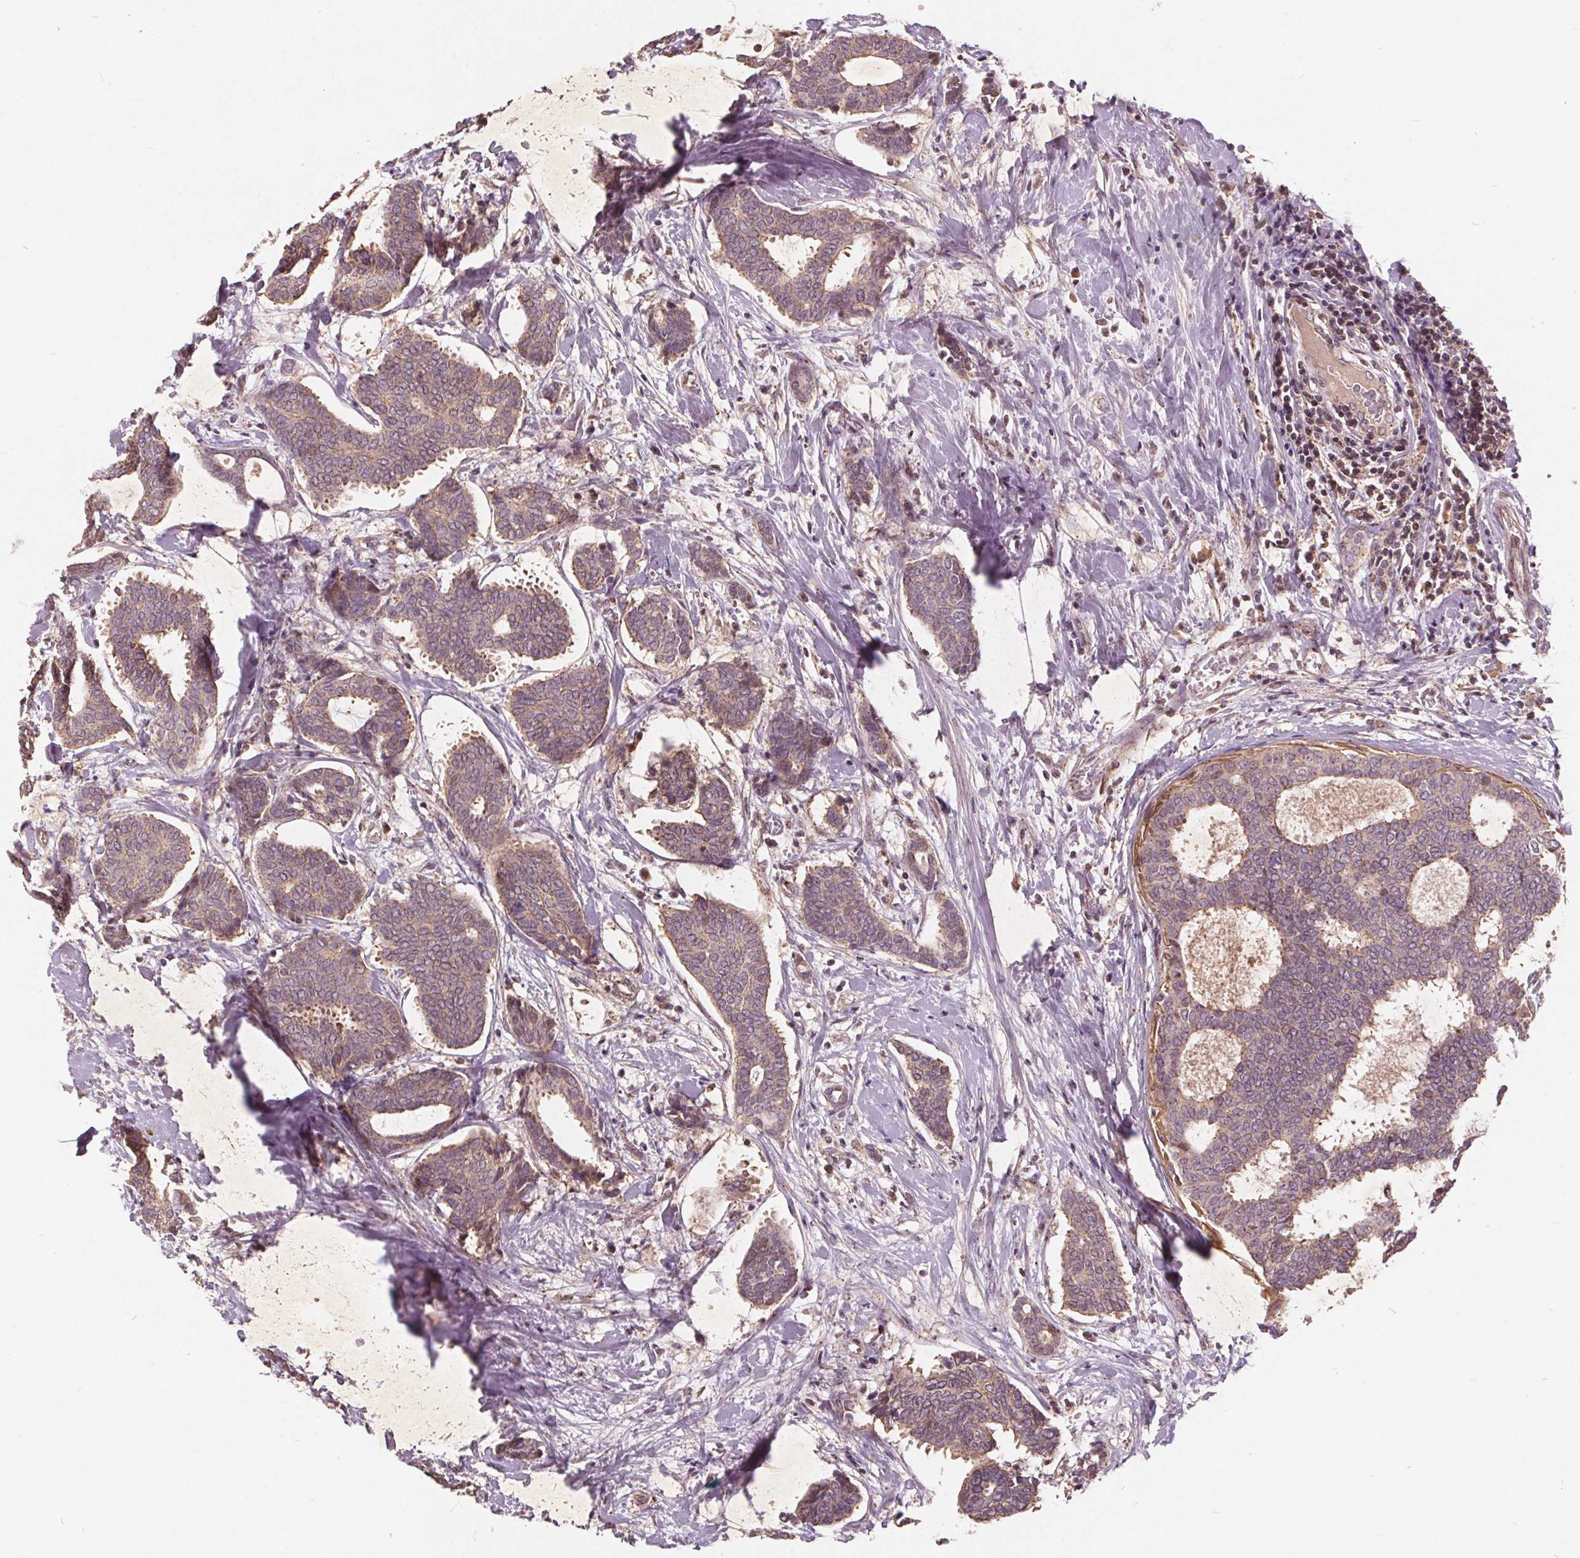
{"staining": {"intensity": "negative", "quantity": "none", "location": "none"}, "tissue": "breast cancer", "cell_type": "Tumor cells", "image_type": "cancer", "snomed": [{"axis": "morphology", "description": "Intraductal carcinoma, in situ"}, {"axis": "morphology", "description": "Duct carcinoma"}, {"axis": "morphology", "description": "Lobular carcinoma, in situ"}, {"axis": "topography", "description": "Breast"}], "caption": "This micrograph is of infiltrating ductal carcinoma (breast) stained with immunohistochemistry to label a protein in brown with the nuclei are counter-stained blue. There is no staining in tumor cells.", "gene": "CSNK1G2", "patient": {"sex": "female", "age": 44}}